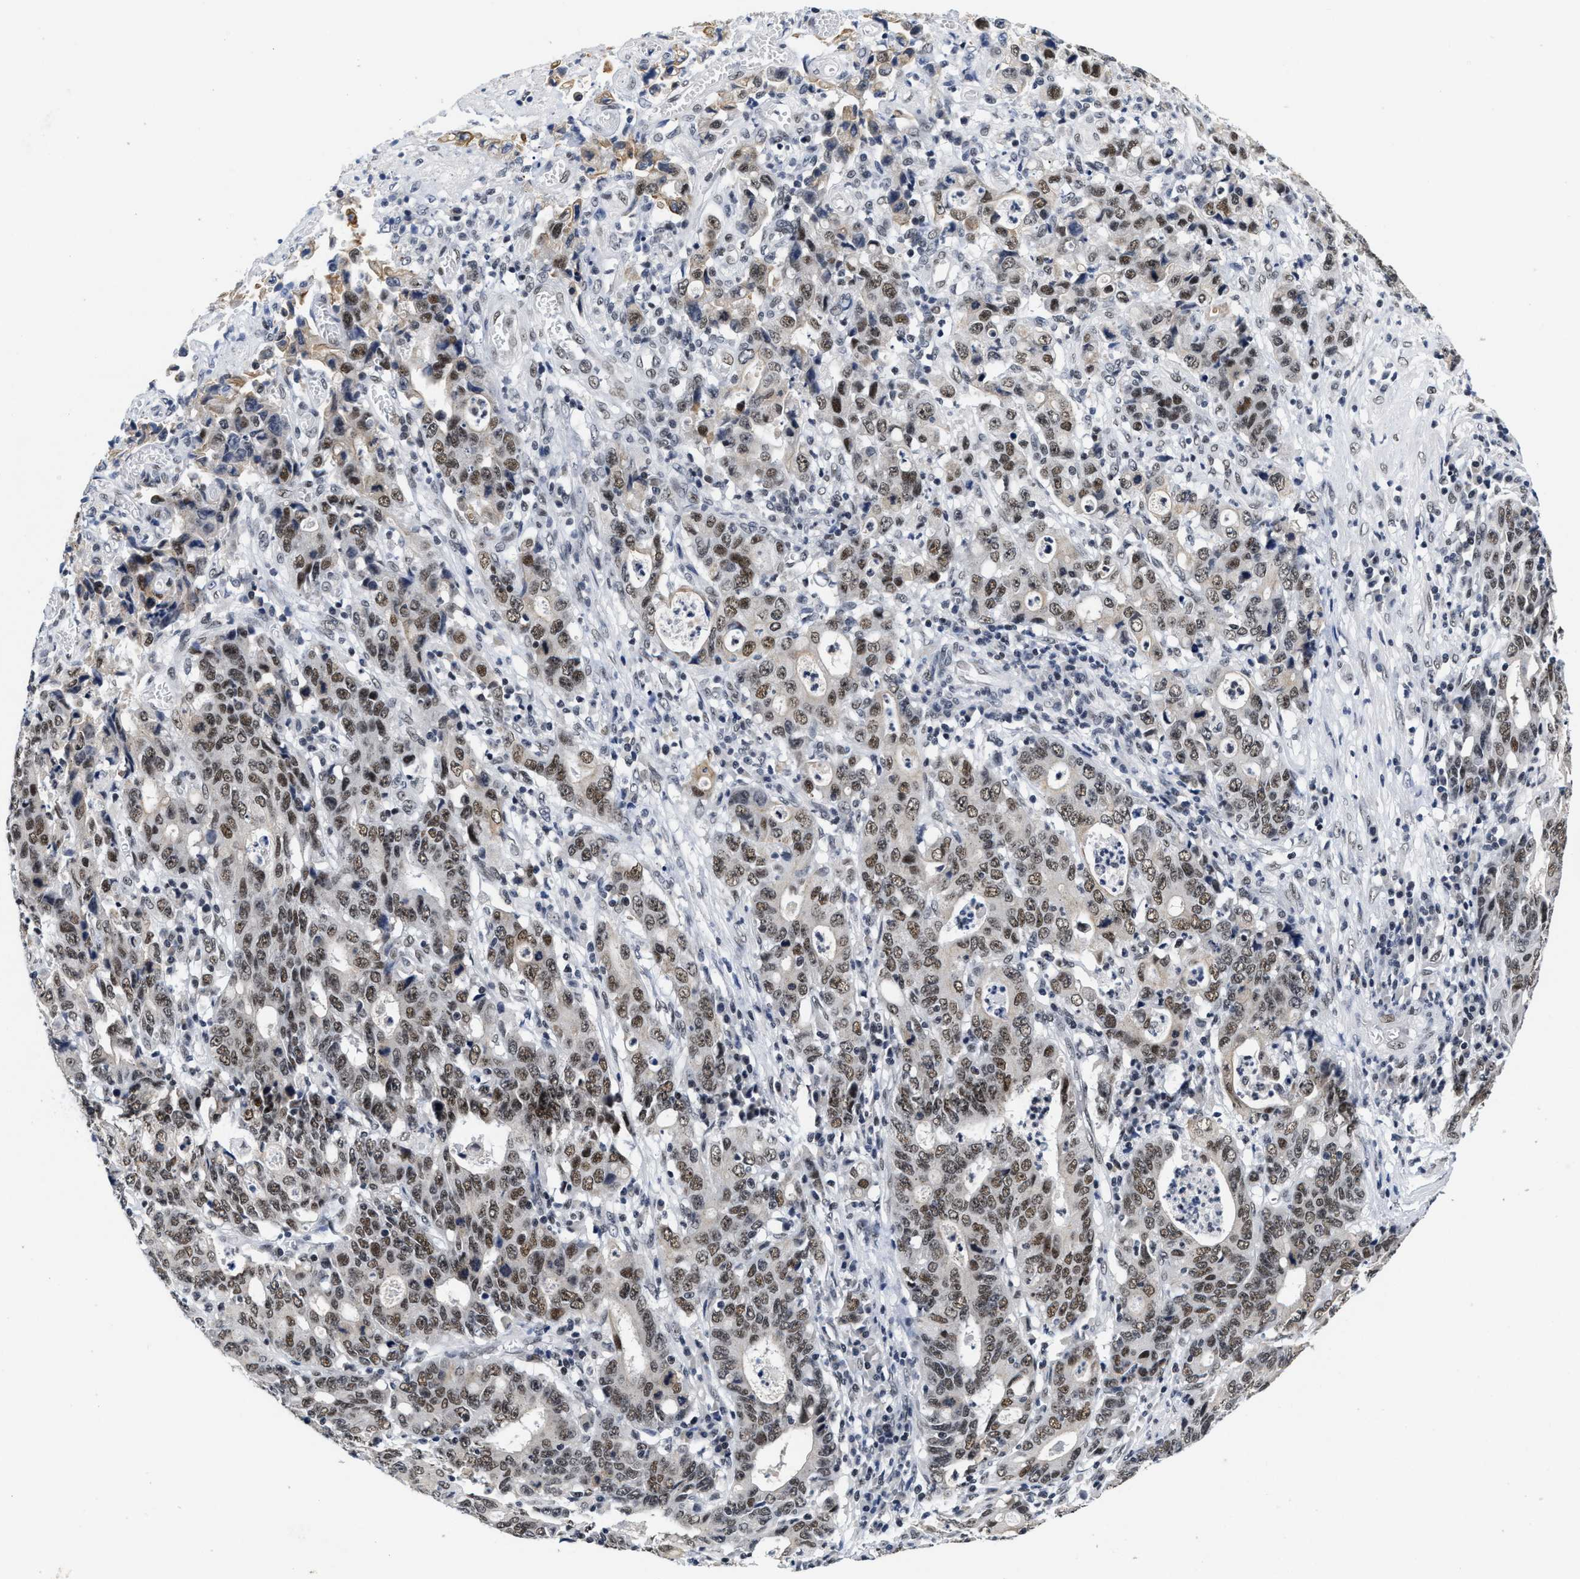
{"staining": {"intensity": "moderate", "quantity": ">75%", "location": "nuclear"}, "tissue": "stomach cancer", "cell_type": "Tumor cells", "image_type": "cancer", "snomed": [{"axis": "morphology", "description": "Adenocarcinoma, NOS"}, {"axis": "topography", "description": "Stomach, upper"}], "caption": "DAB immunohistochemical staining of human stomach adenocarcinoma demonstrates moderate nuclear protein positivity in approximately >75% of tumor cells. (Stains: DAB in brown, nuclei in blue, Microscopy: brightfield microscopy at high magnification).", "gene": "INIP", "patient": {"sex": "male", "age": 69}}